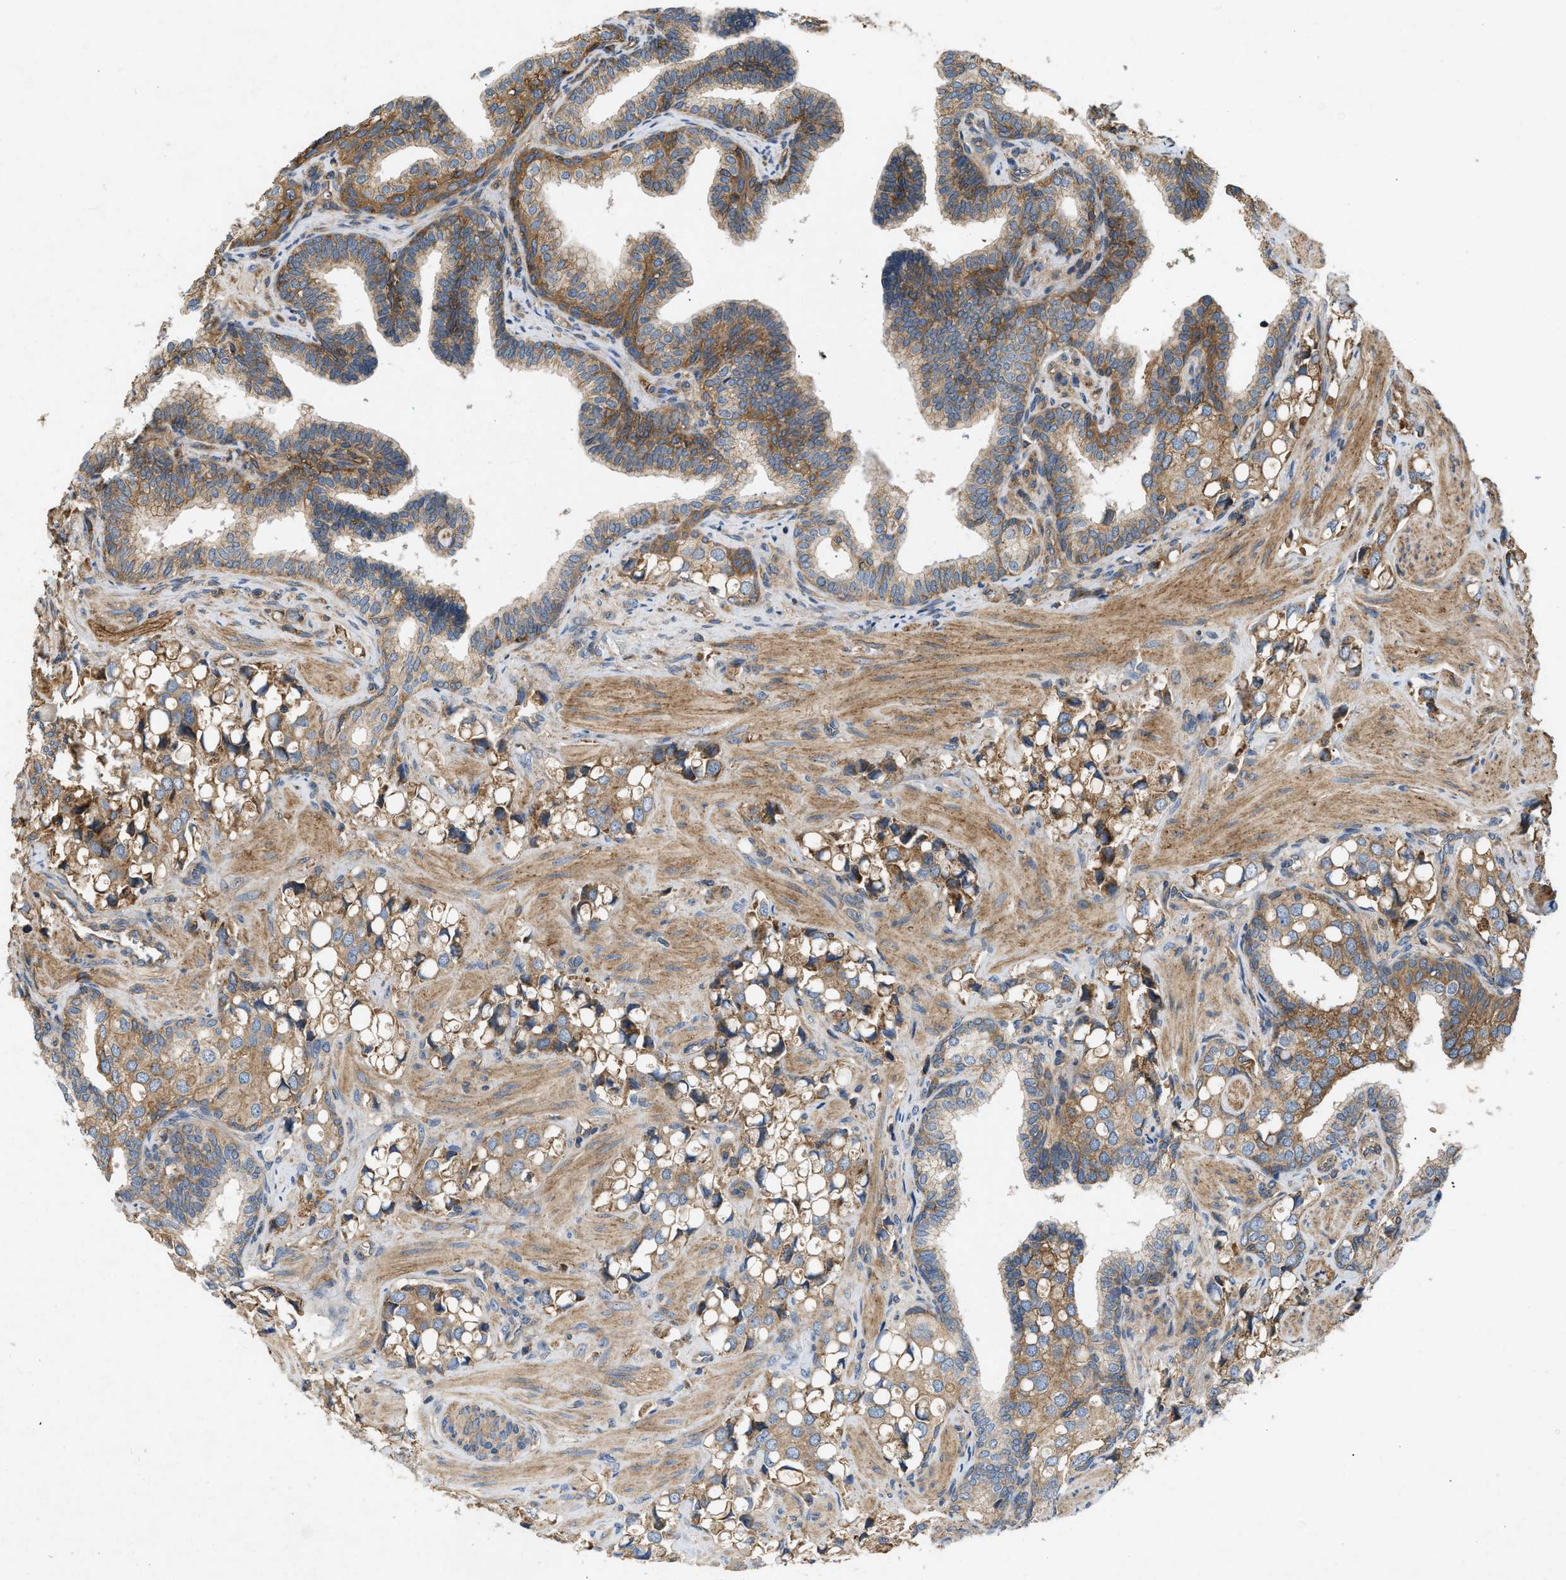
{"staining": {"intensity": "weak", "quantity": ">75%", "location": "cytoplasmic/membranous"}, "tissue": "prostate cancer", "cell_type": "Tumor cells", "image_type": "cancer", "snomed": [{"axis": "morphology", "description": "Adenocarcinoma, High grade"}, {"axis": "topography", "description": "Prostate"}], "caption": "There is low levels of weak cytoplasmic/membranous positivity in tumor cells of adenocarcinoma (high-grade) (prostate), as demonstrated by immunohistochemical staining (brown color).", "gene": "GNB4", "patient": {"sex": "male", "age": 52}}